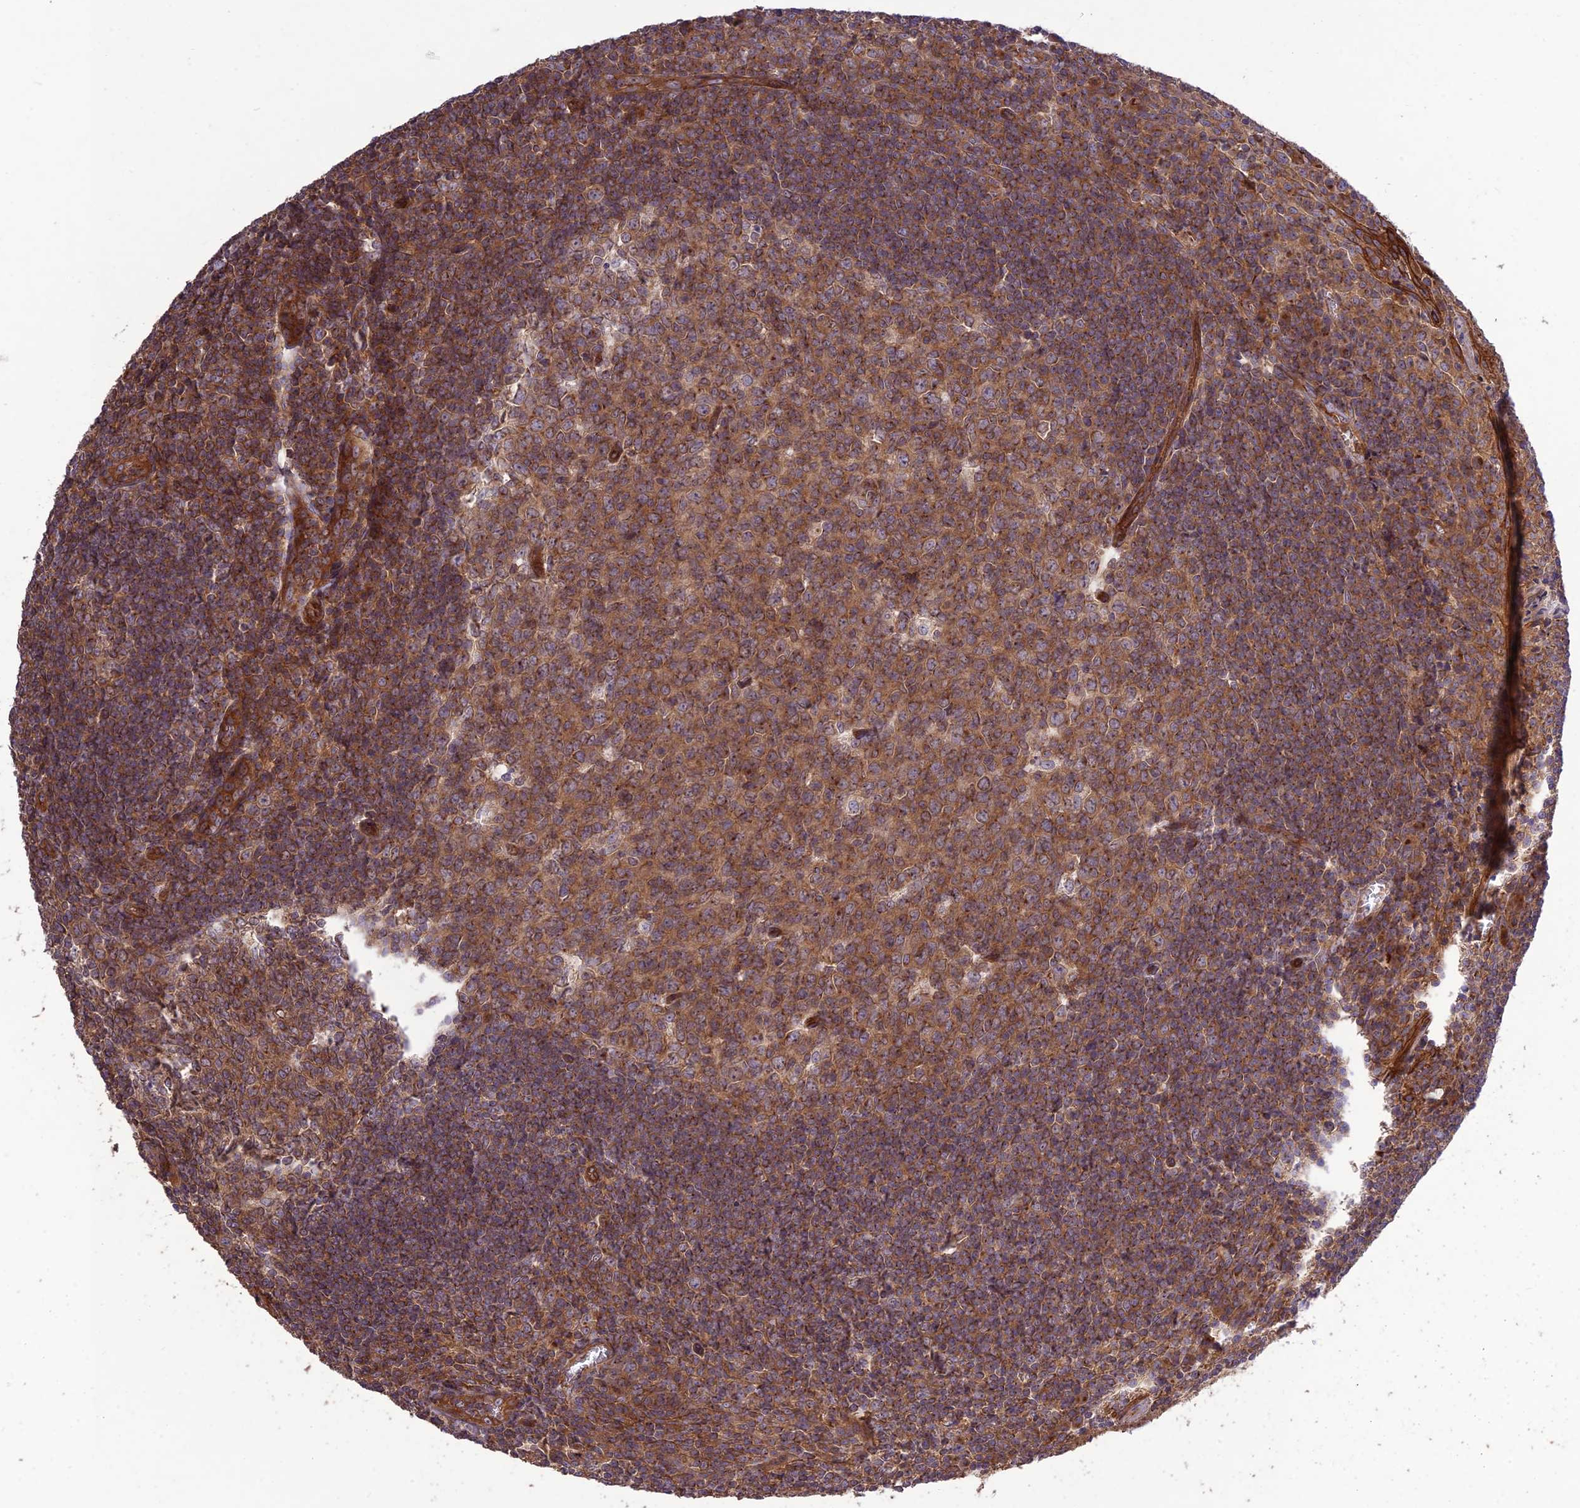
{"staining": {"intensity": "moderate", "quantity": ">75%", "location": "cytoplasmic/membranous"}, "tissue": "tonsil", "cell_type": "Germinal center cells", "image_type": "normal", "snomed": [{"axis": "morphology", "description": "Normal tissue, NOS"}, {"axis": "topography", "description": "Tonsil"}], "caption": "Normal tonsil was stained to show a protein in brown. There is medium levels of moderate cytoplasmic/membranous expression in approximately >75% of germinal center cells. The staining was performed using DAB (3,3'-diaminobenzidine) to visualize the protein expression in brown, while the nuclei were stained in blue with hematoxylin (Magnification: 20x).", "gene": "TMEM131L", "patient": {"sex": "male", "age": 27}}